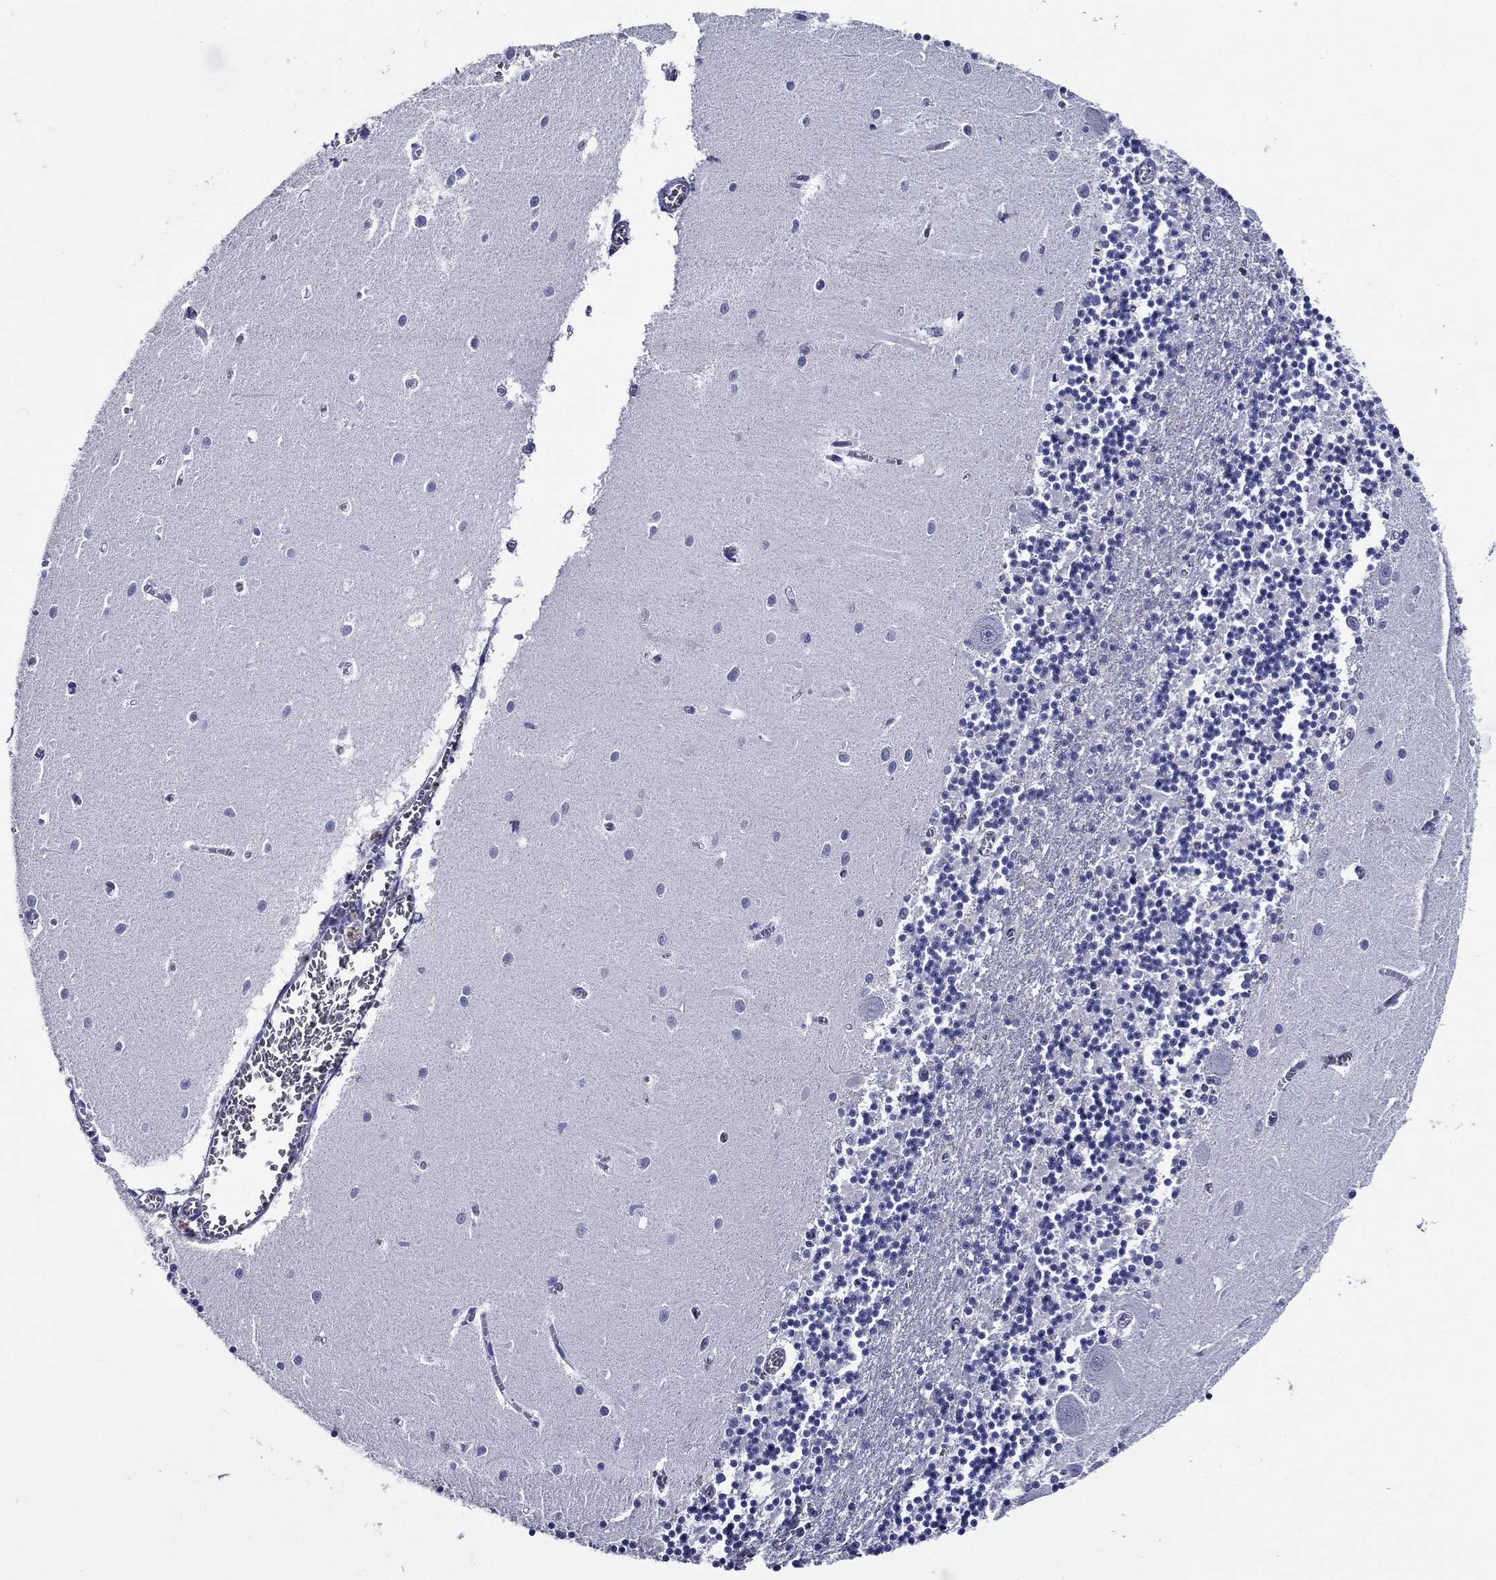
{"staining": {"intensity": "negative", "quantity": "none", "location": "none"}, "tissue": "cerebellum", "cell_type": "Cells in granular layer", "image_type": "normal", "snomed": [{"axis": "morphology", "description": "Normal tissue, NOS"}, {"axis": "topography", "description": "Cerebellum"}], "caption": "IHC of normal human cerebellum reveals no positivity in cells in granular layer.", "gene": "ACE2", "patient": {"sex": "female", "age": 64}}